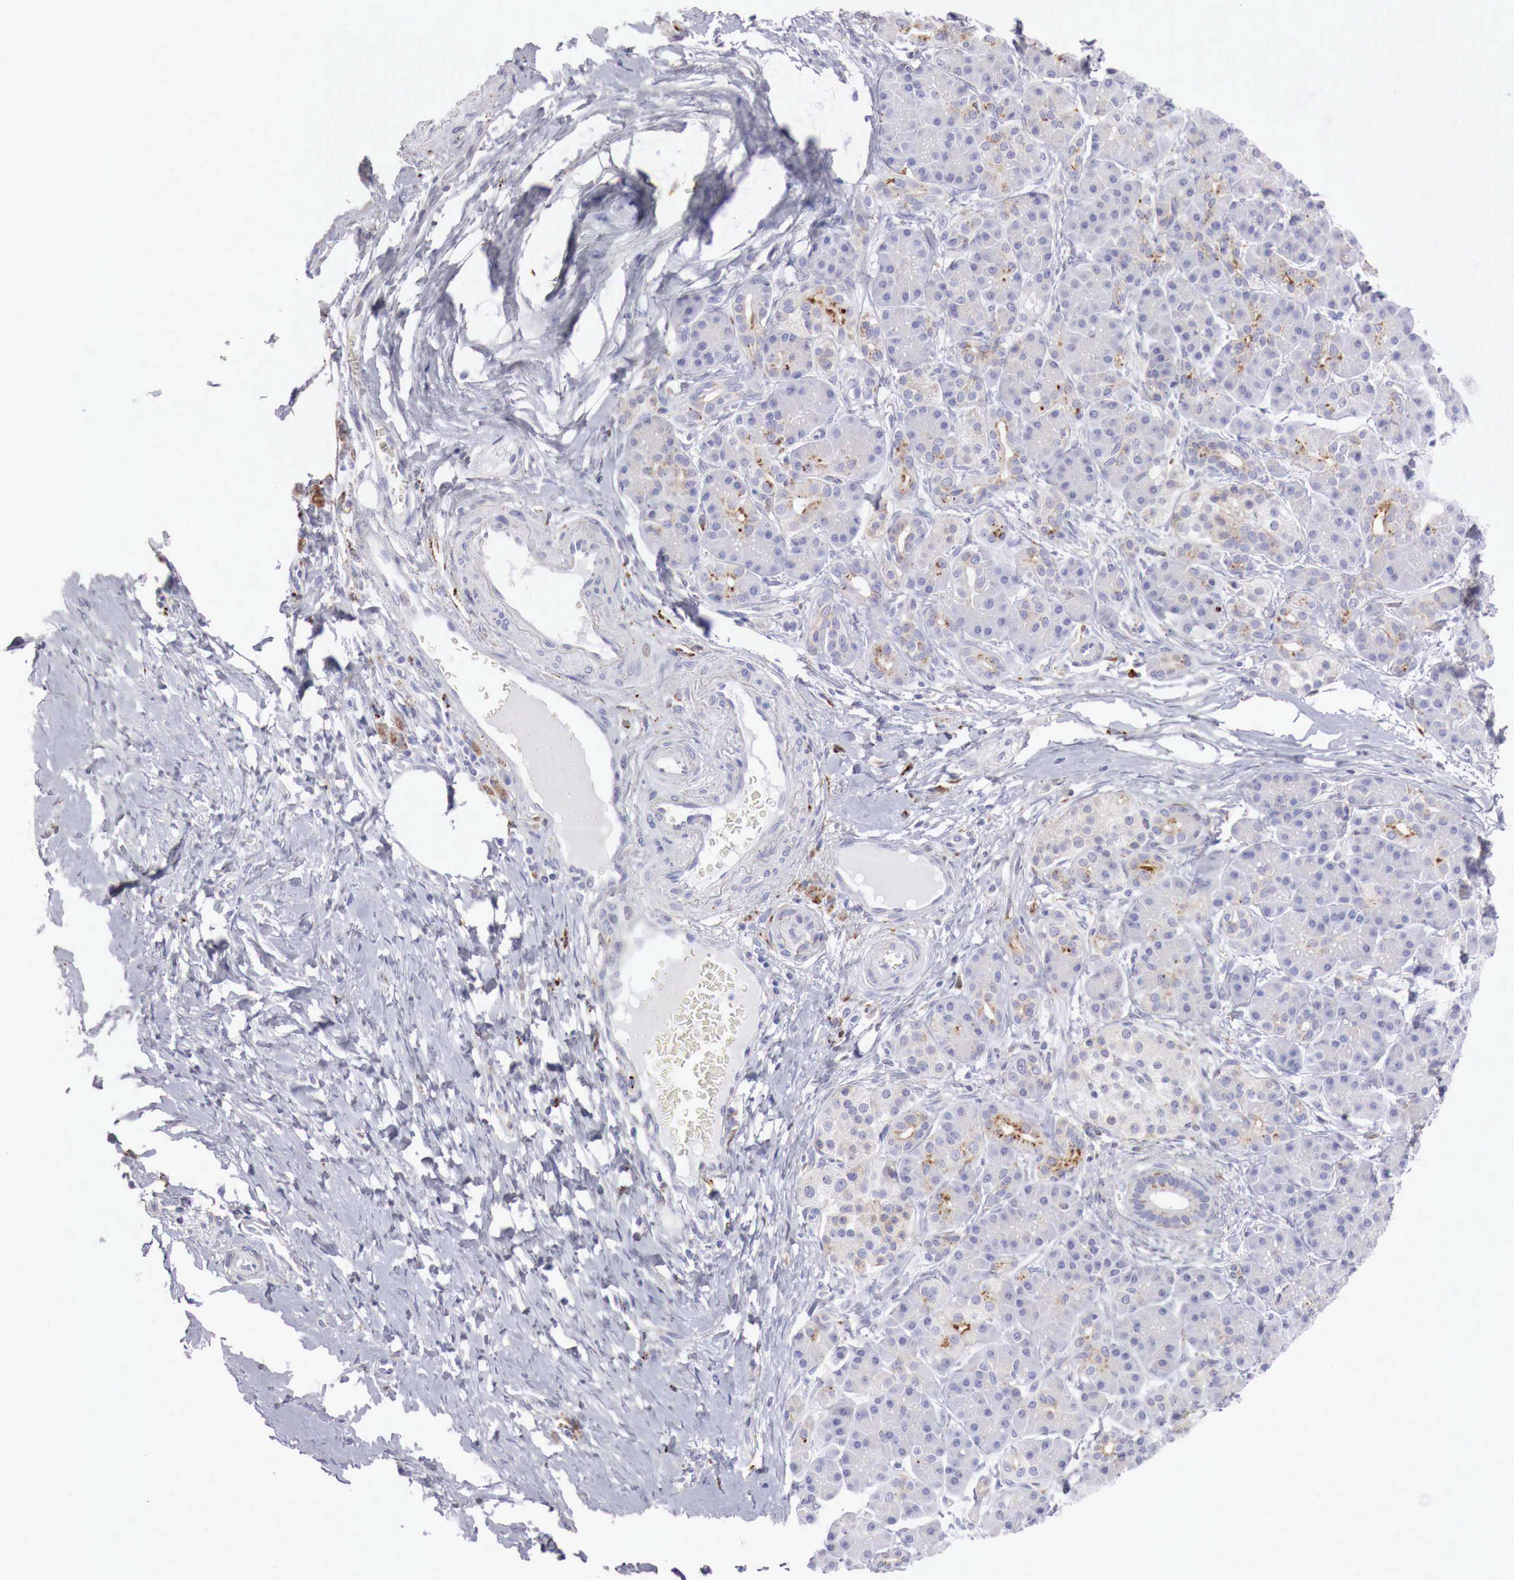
{"staining": {"intensity": "moderate", "quantity": "25%-75%", "location": "cytoplasmic/membranous"}, "tissue": "pancreatic cancer", "cell_type": "Tumor cells", "image_type": "cancer", "snomed": [{"axis": "morphology", "description": "Adenocarcinoma, NOS"}, {"axis": "topography", "description": "Pancreas"}], "caption": "Immunohistochemical staining of human adenocarcinoma (pancreatic) shows moderate cytoplasmic/membranous protein staining in about 25%-75% of tumor cells.", "gene": "GLA", "patient": {"sex": "female", "age": 66}}